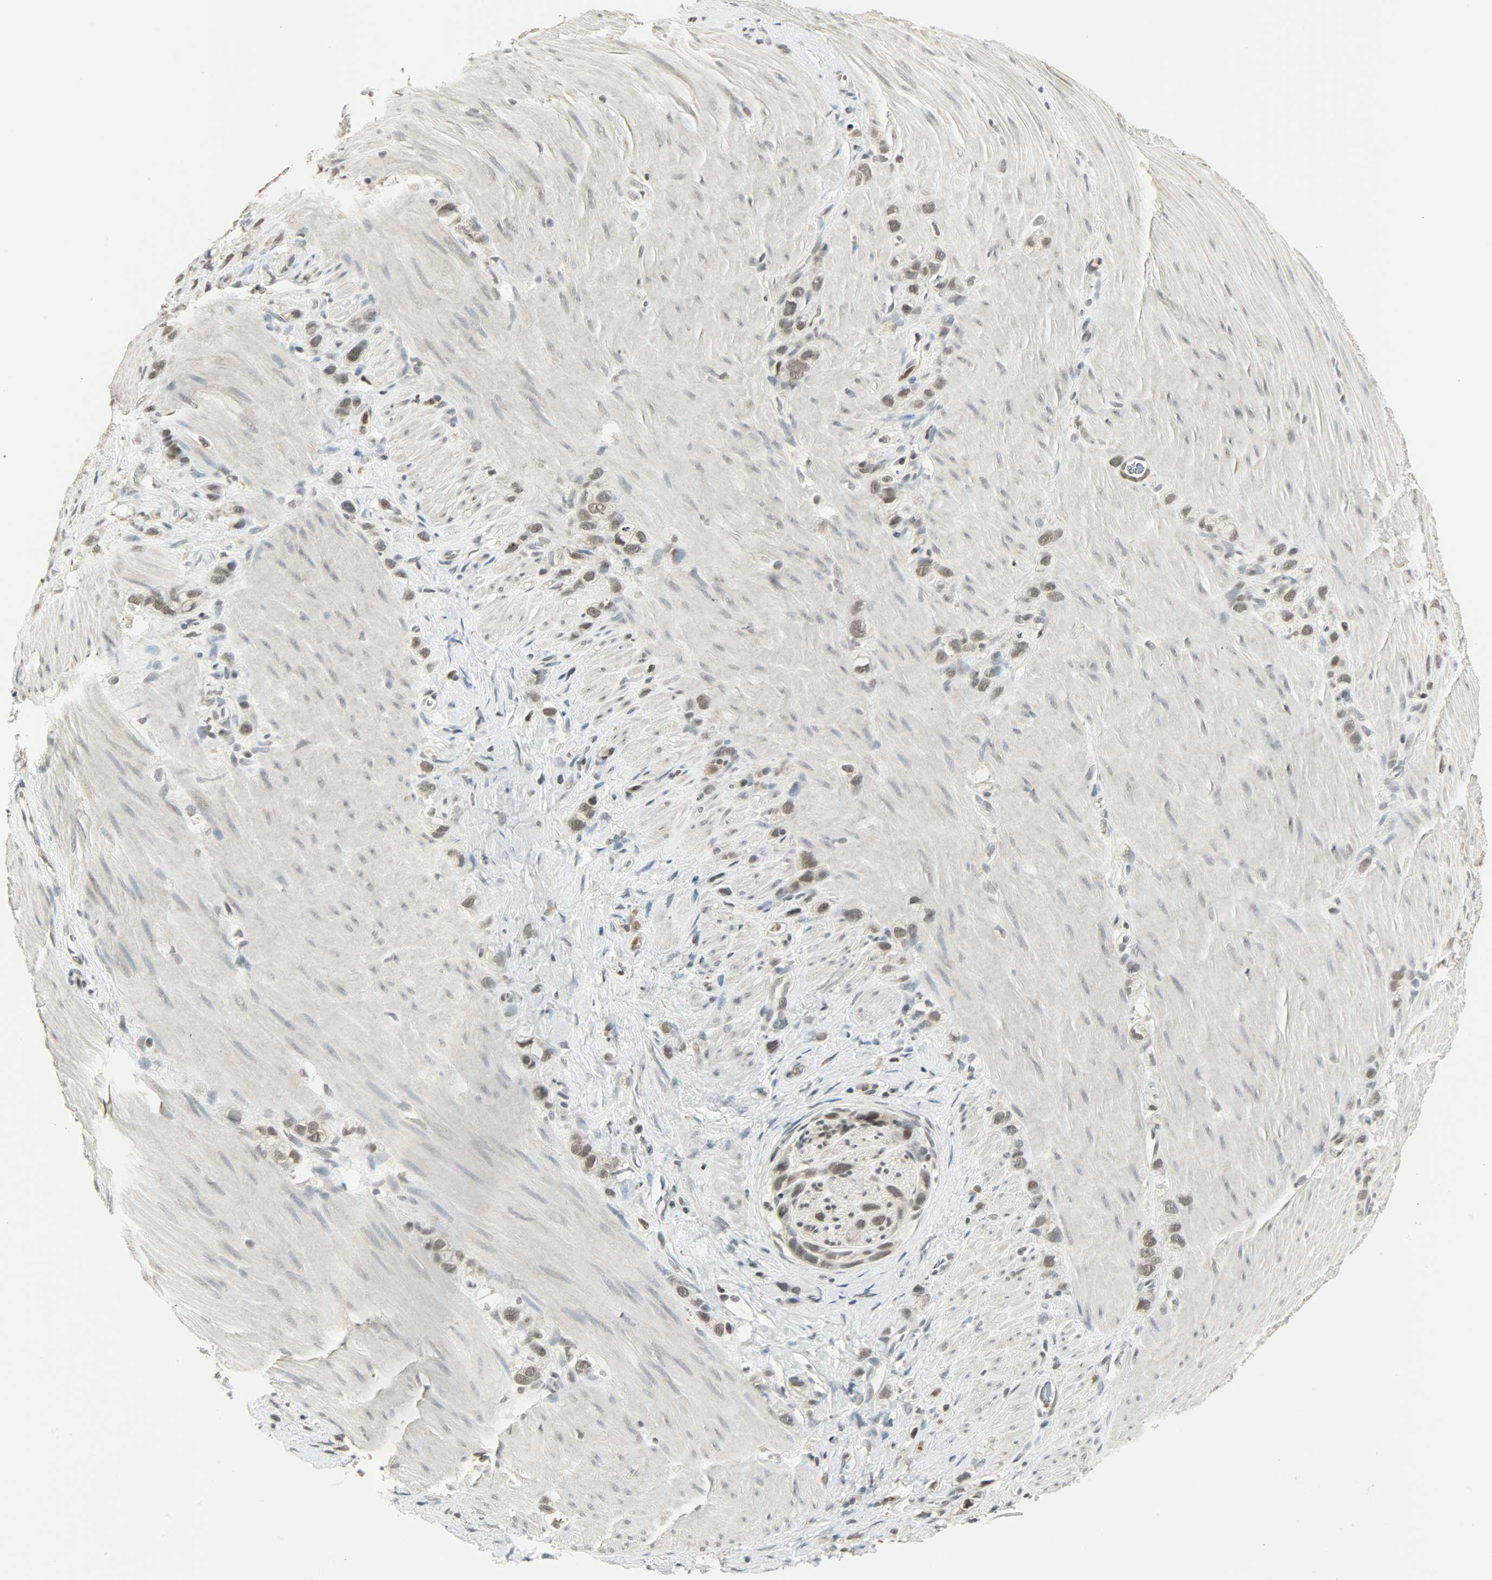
{"staining": {"intensity": "weak", "quantity": "25%-75%", "location": "nuclear"}, "tissue": "stomach cancer", "cell_type": "Tumor cells", "image_type": "cancer", "snomed": [{"axis": "morphology", "description": "Normal tissue, NOS"}, {"axis": "morphology", "description": "Adenocarcinoma, NOS"}, {"axis": "morphology", "description": "Adenocarcinoma, High grade"}, {"axis": "topography", "description": "Stomach, upper"}, {"axis": "topography", "description": "Stomach"}], "caption": "IHC photomicrograph of stomach cancer (adenocarcinoma) stained for a protein (brown), which shows low levels of weak nuclear expression in about 25%-75% of tumor cells.", "gene": "SMARCA5", "patient": {"sex": "female", "age": 65}}